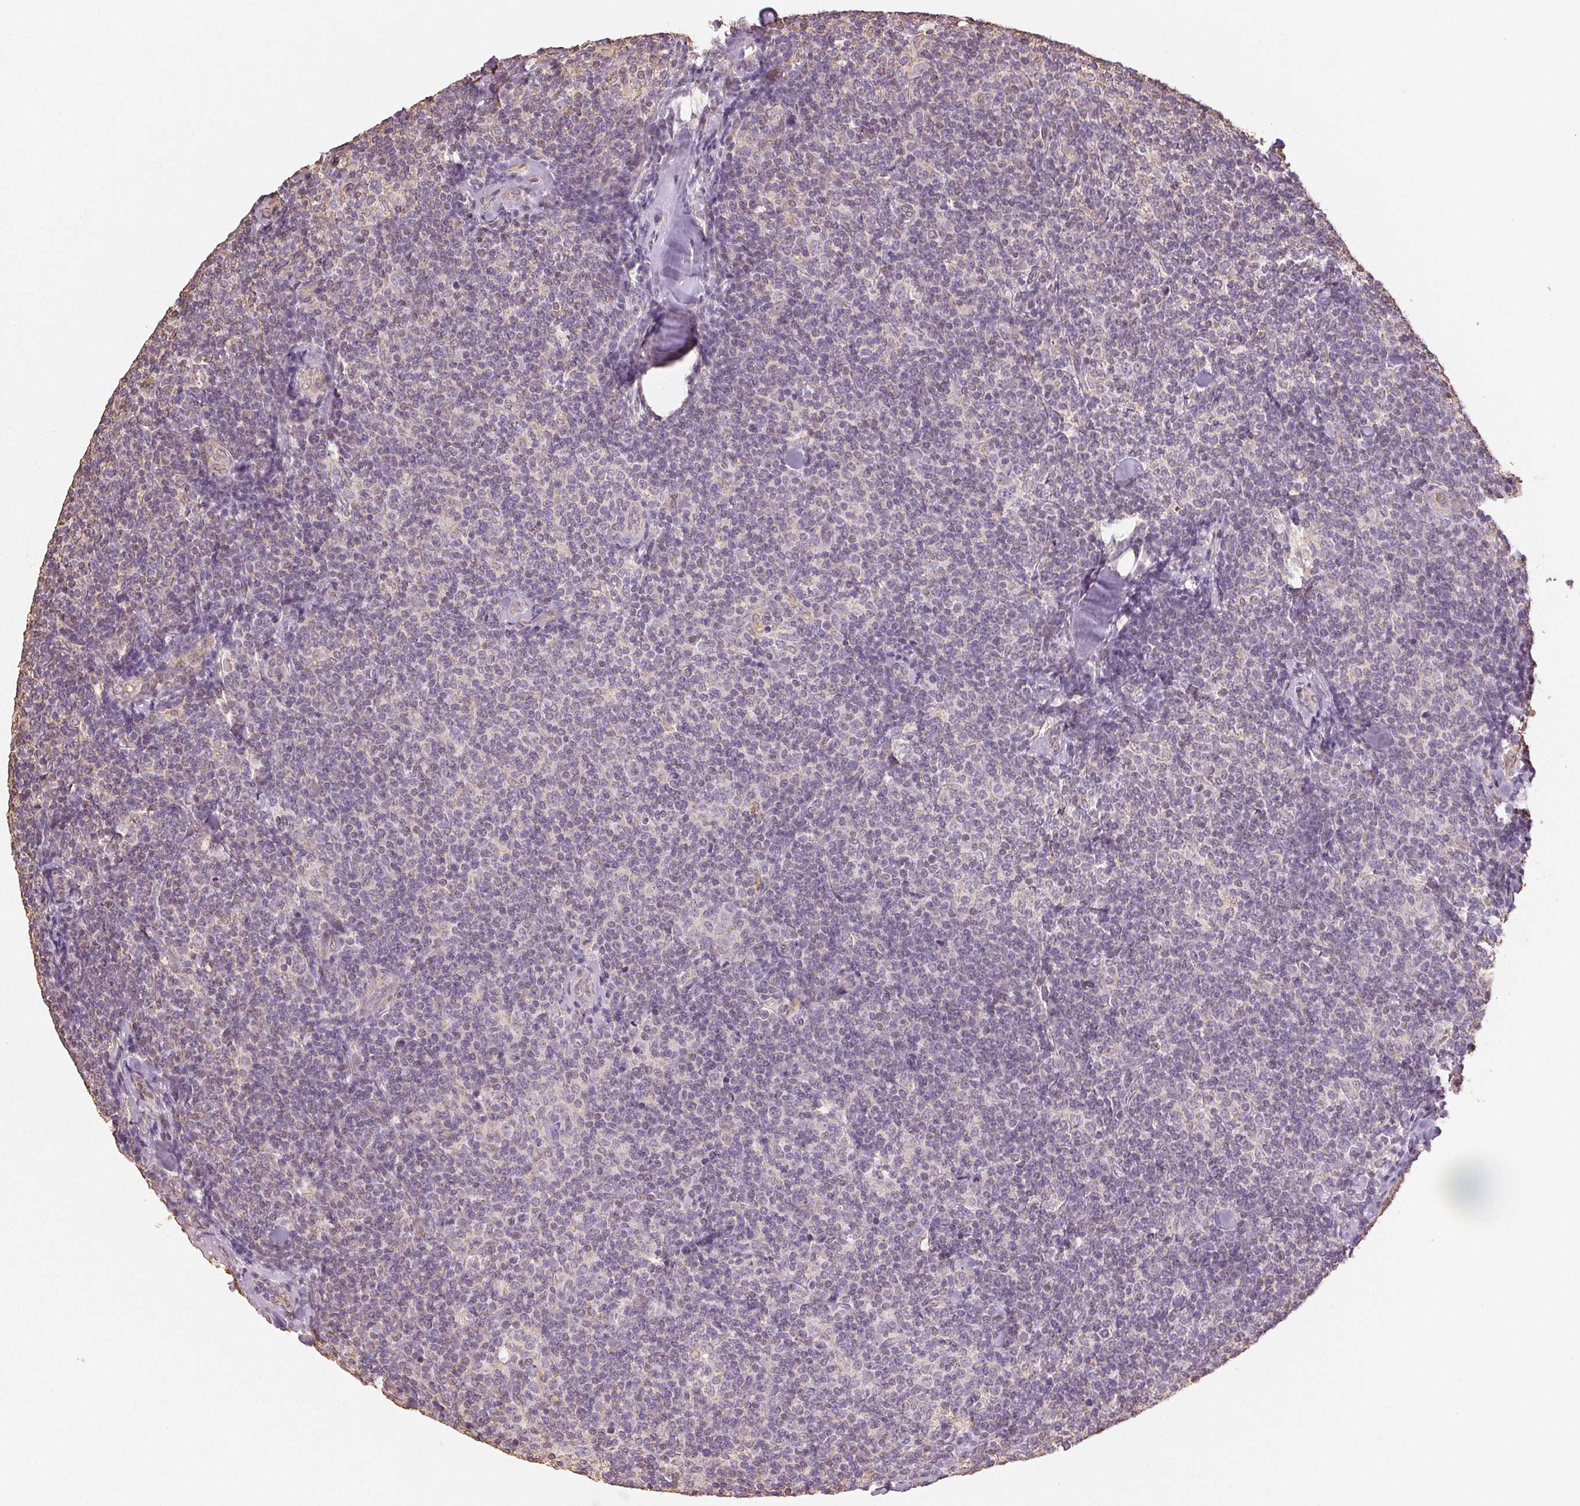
{"staining": {"intensity": "negative", "quantity": "none", "location": "none"}, "tissue": "lymphoma", "cell_type": "Tumor cells", "image_type": "cancer", "snomed": [{"axis": "morphology", "description": "Malignant lymphoma, non-Hodgkin's type, Low grade"}, {"axis": "topography", "description": "Lymph node"}], "caption": "Immunohistochemical staining of human malignant lymphoma, non-Hodgkin's type (low-grade) displays no significant expression in tumor cells. The staining was performed using DAB (3,3'-diaminobenzidine) to visualize the protein expression in brown, while the nuclei were stained in blue with hematoxylin (Magnification: 20x).", "gene": "COL7A1", "patient": {"sex": "female", "age": 56}}